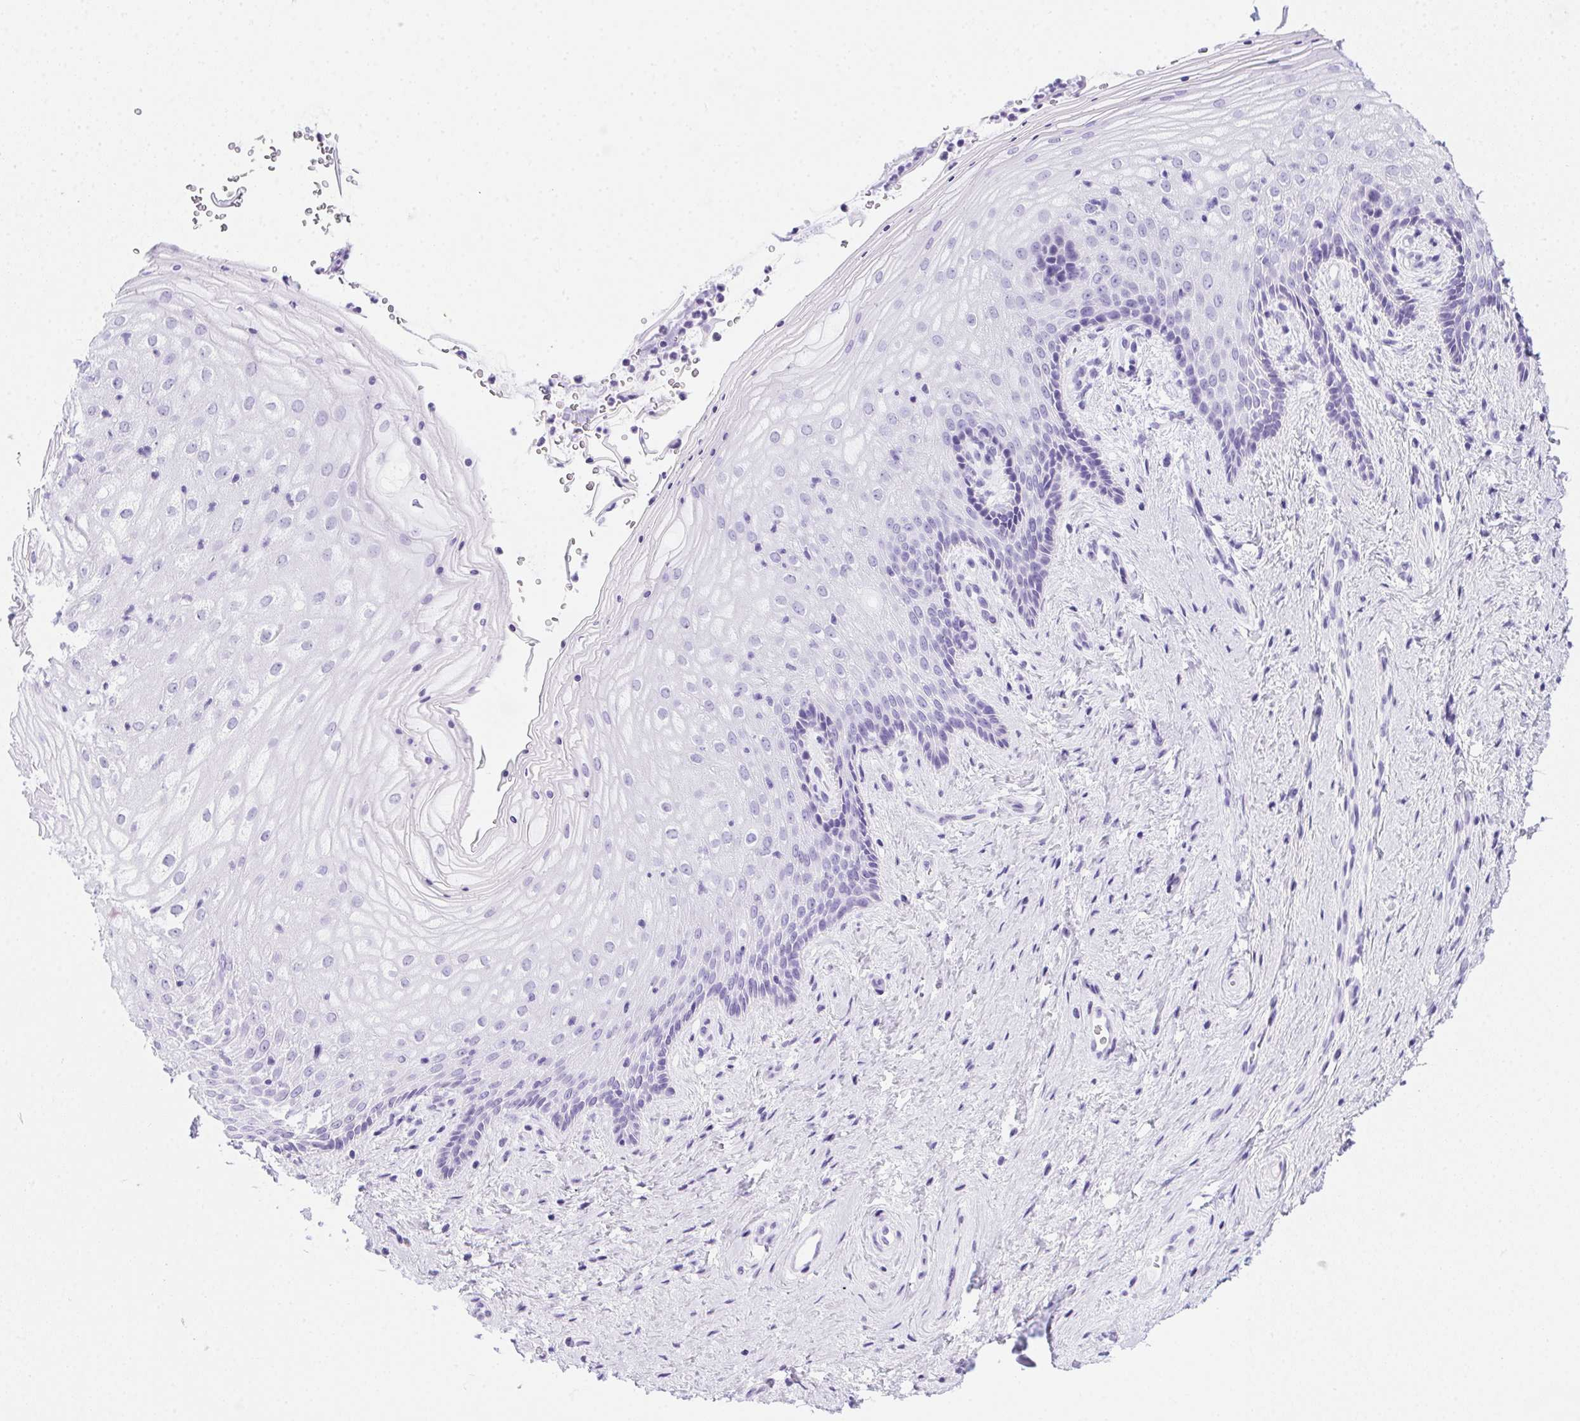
{"staining": {"intensity": "negative", "quantity": "none", "location": "none"}, "tissue": "vagina", "cell_type": "Squamous epithelial cells", "image_type": "normal", "snomed": [{"axis": "morphology", "description": "Normal tissue, NOS"}, {"axis": "topography", "description": "Vagina"}], "caption": "The immunohistochemistry (IHC) photomicrograph has no significant expression in squamous epithelial cells of vagina. The staining is performed using DAB (3,3'-diaminobenzidine) brown chromogen with nuclei counter-stained in using hematoxylin.", "gene": "SPACA5B", "patient": {"sex": "female", "age": 45}}